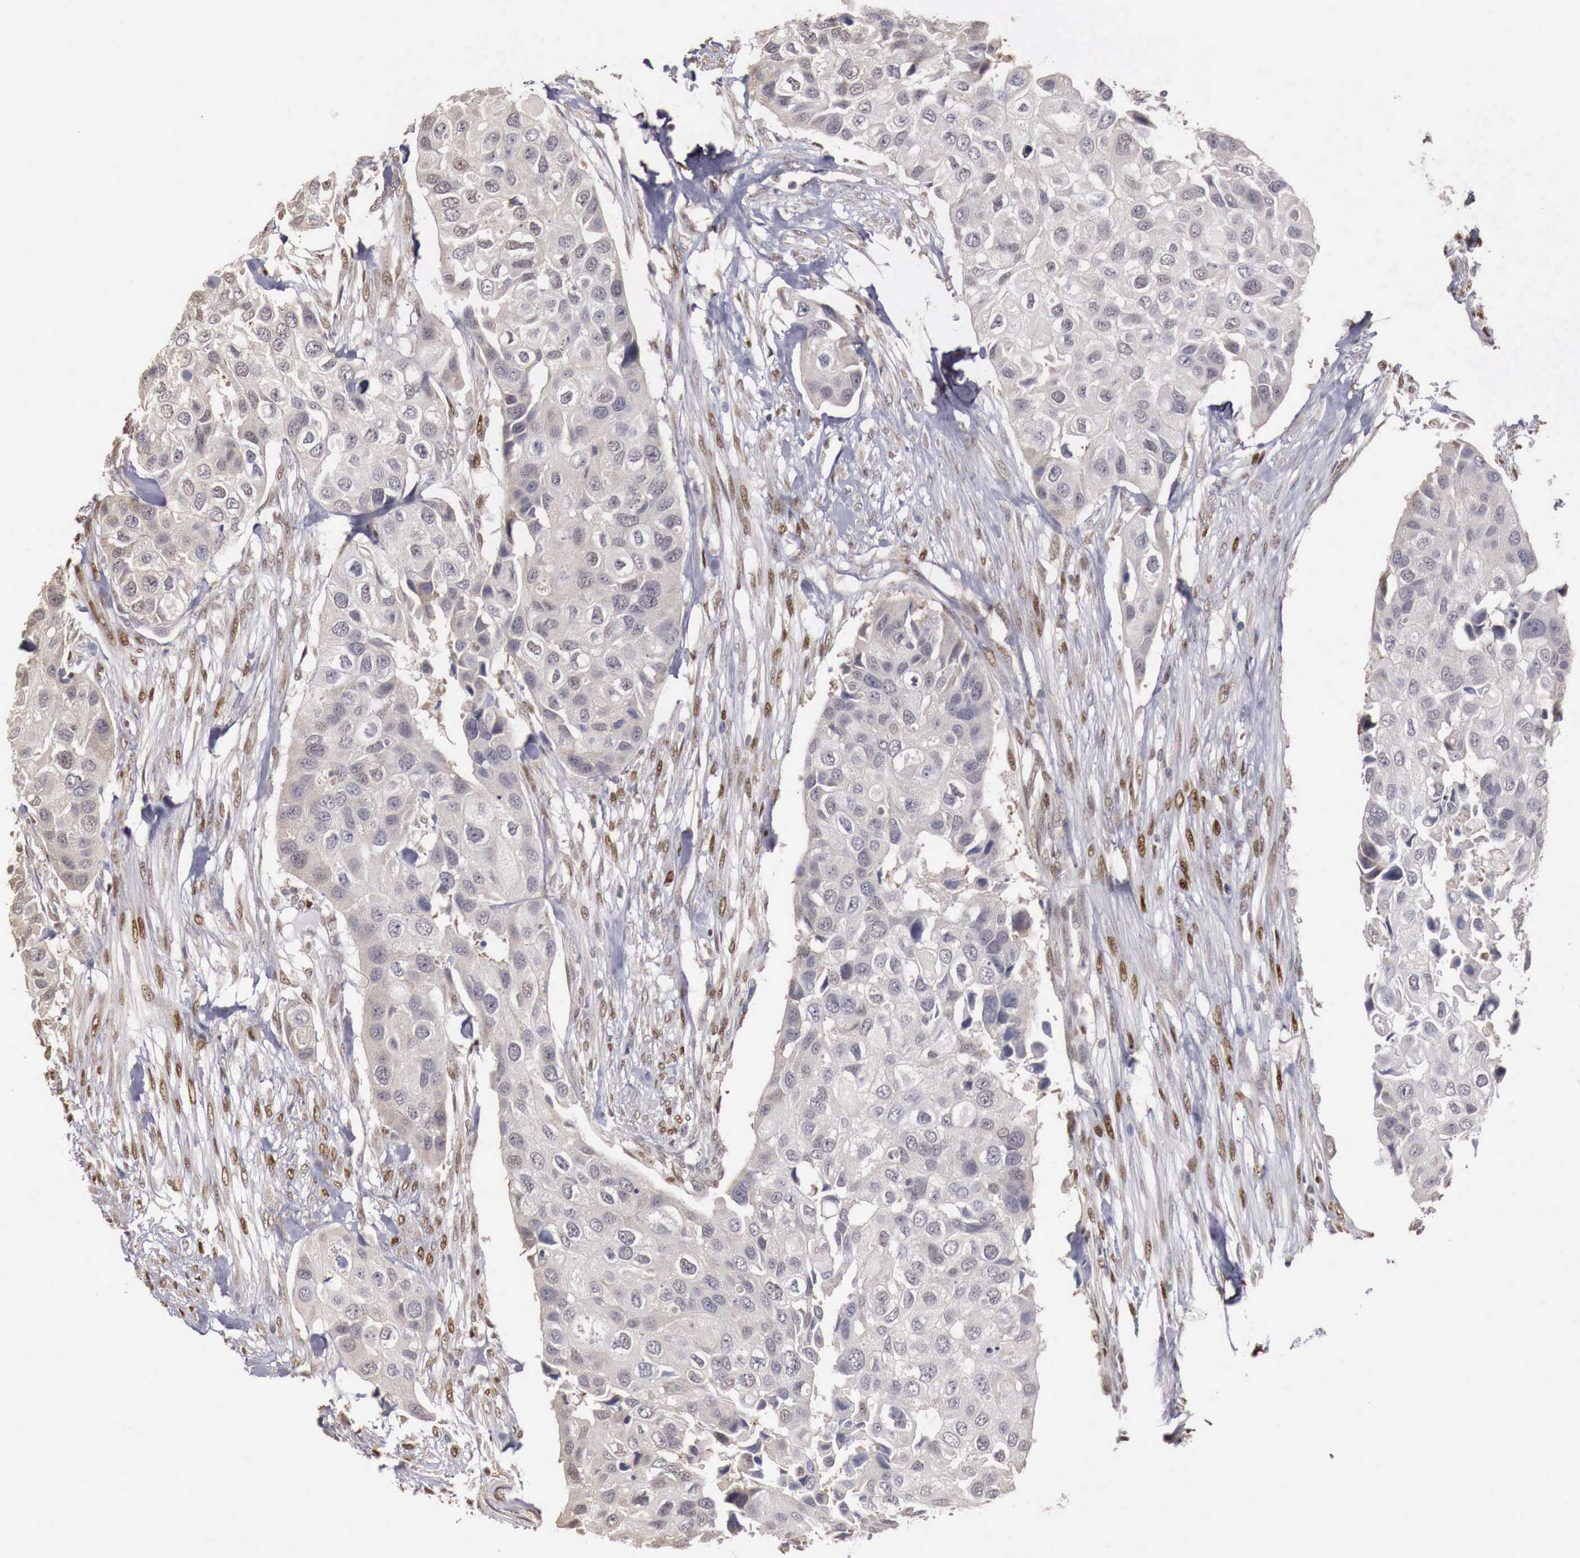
{"staining": {"intensity": "negative", "quantity": "none", "location": "none"}, "tissue": "urothelial cancer", "cell_type": "Tumor cells", "image_type": "cancer", "snomed": [{"axis": "morphology", "description": "Urothelial carcinoma, High grade"}, {"axis": "topography", "description": "Urinary bladder"}], "caption": "Immunohistochemistry (IHC) histopathology image of urothelial cancer stained for a protein (brown), which displays no staining in tumor cells.", "gene": "KHDRBS2", "patient": {"sex": "male", "age": 55}}